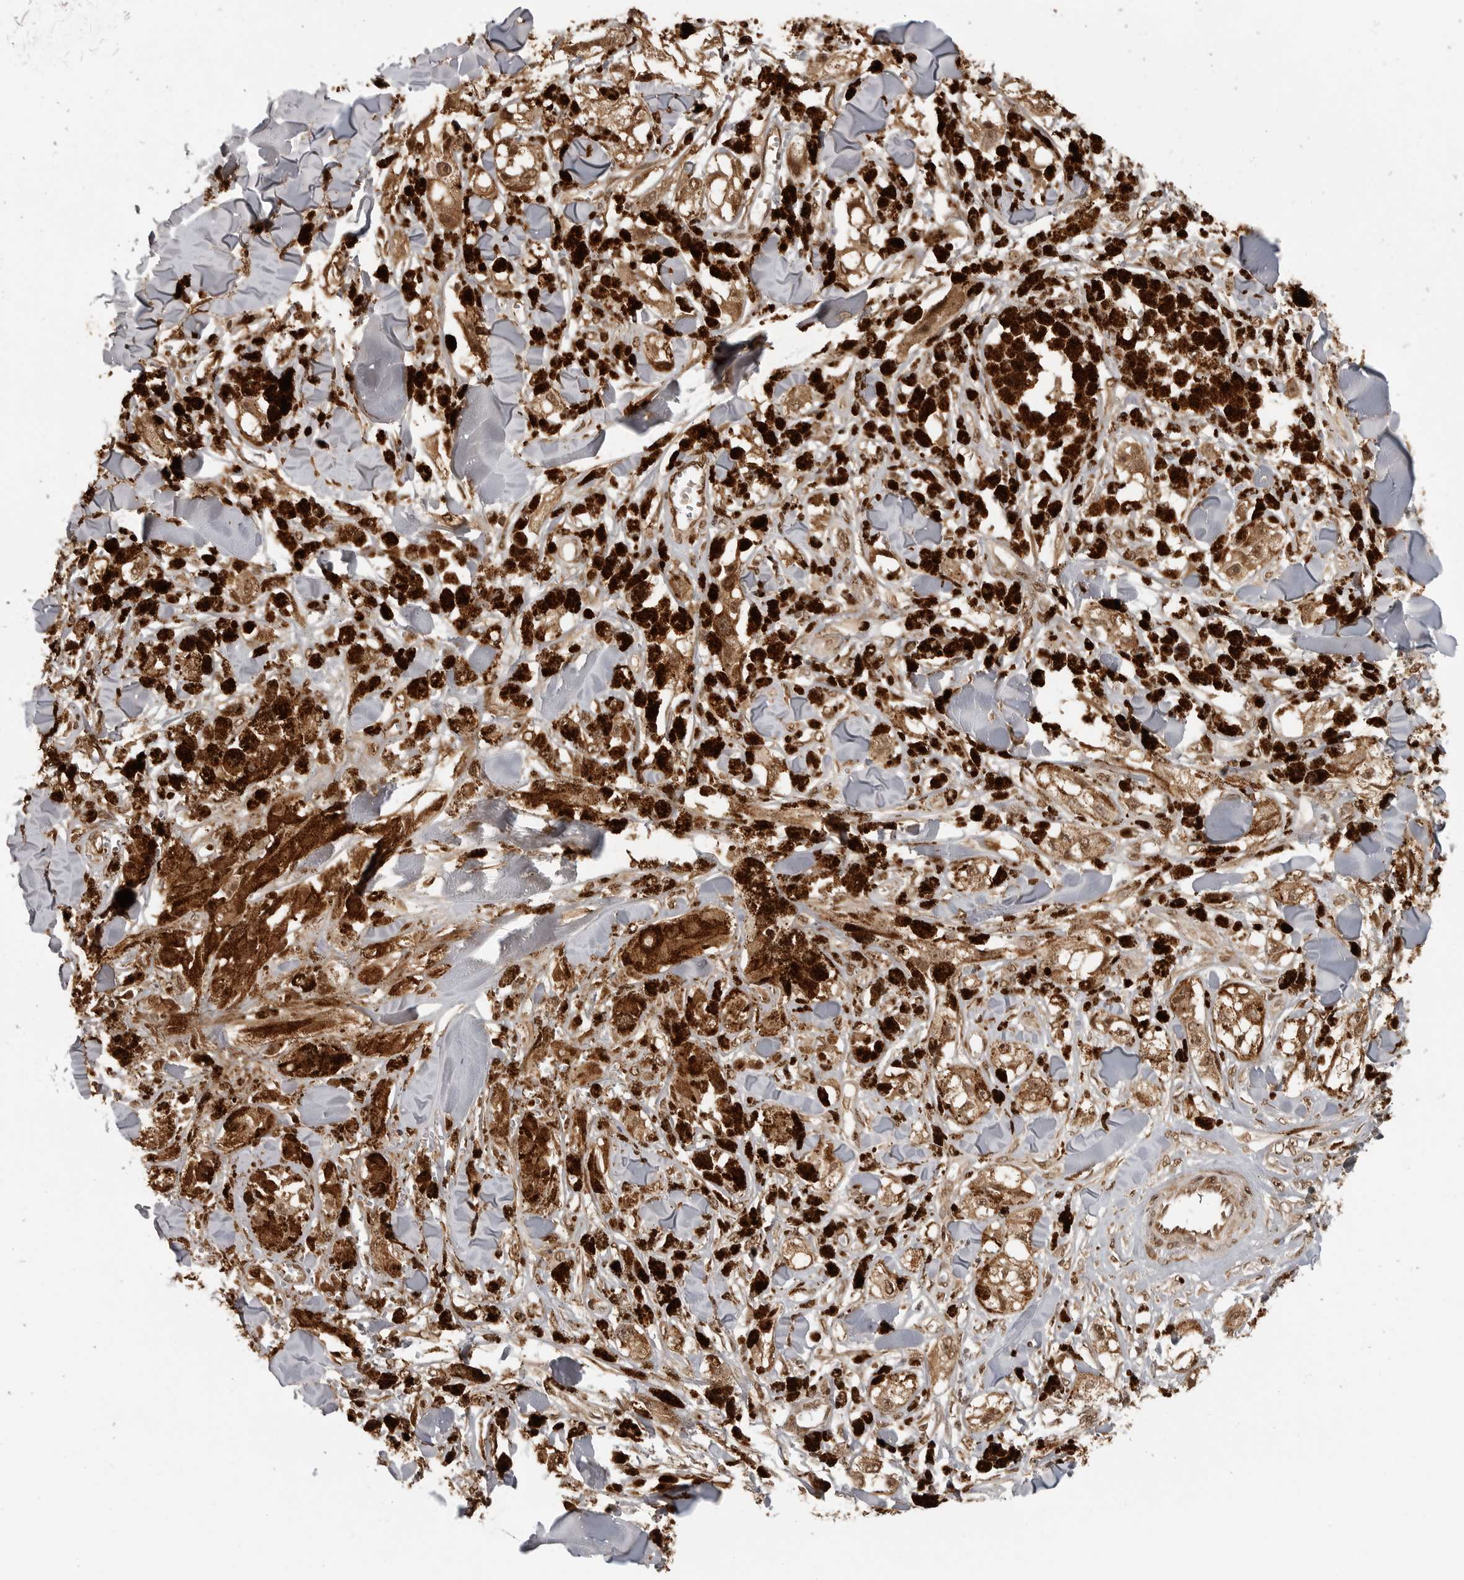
{"staining": {"intensity": "moderate", "quantity": ">75%", "location": "nuclear"}, "tissue": "melanoma", "cell_type": "Tumor cells", "image_type": "cancer", "snomed": [{"axis": "morphology", "description": "Malignant melanoma, NOS"}, {"axis": "topography", "description": "Skin"}], "caption": "Immunohistochemistry (IHC) image of human melanoma stained for a protein (brown), which displays medium levels of moderate nuclear positivity in about >75% of tumor cells.", "gene": "CLOCK", "patient": {"sex": "male", "age": 88}}